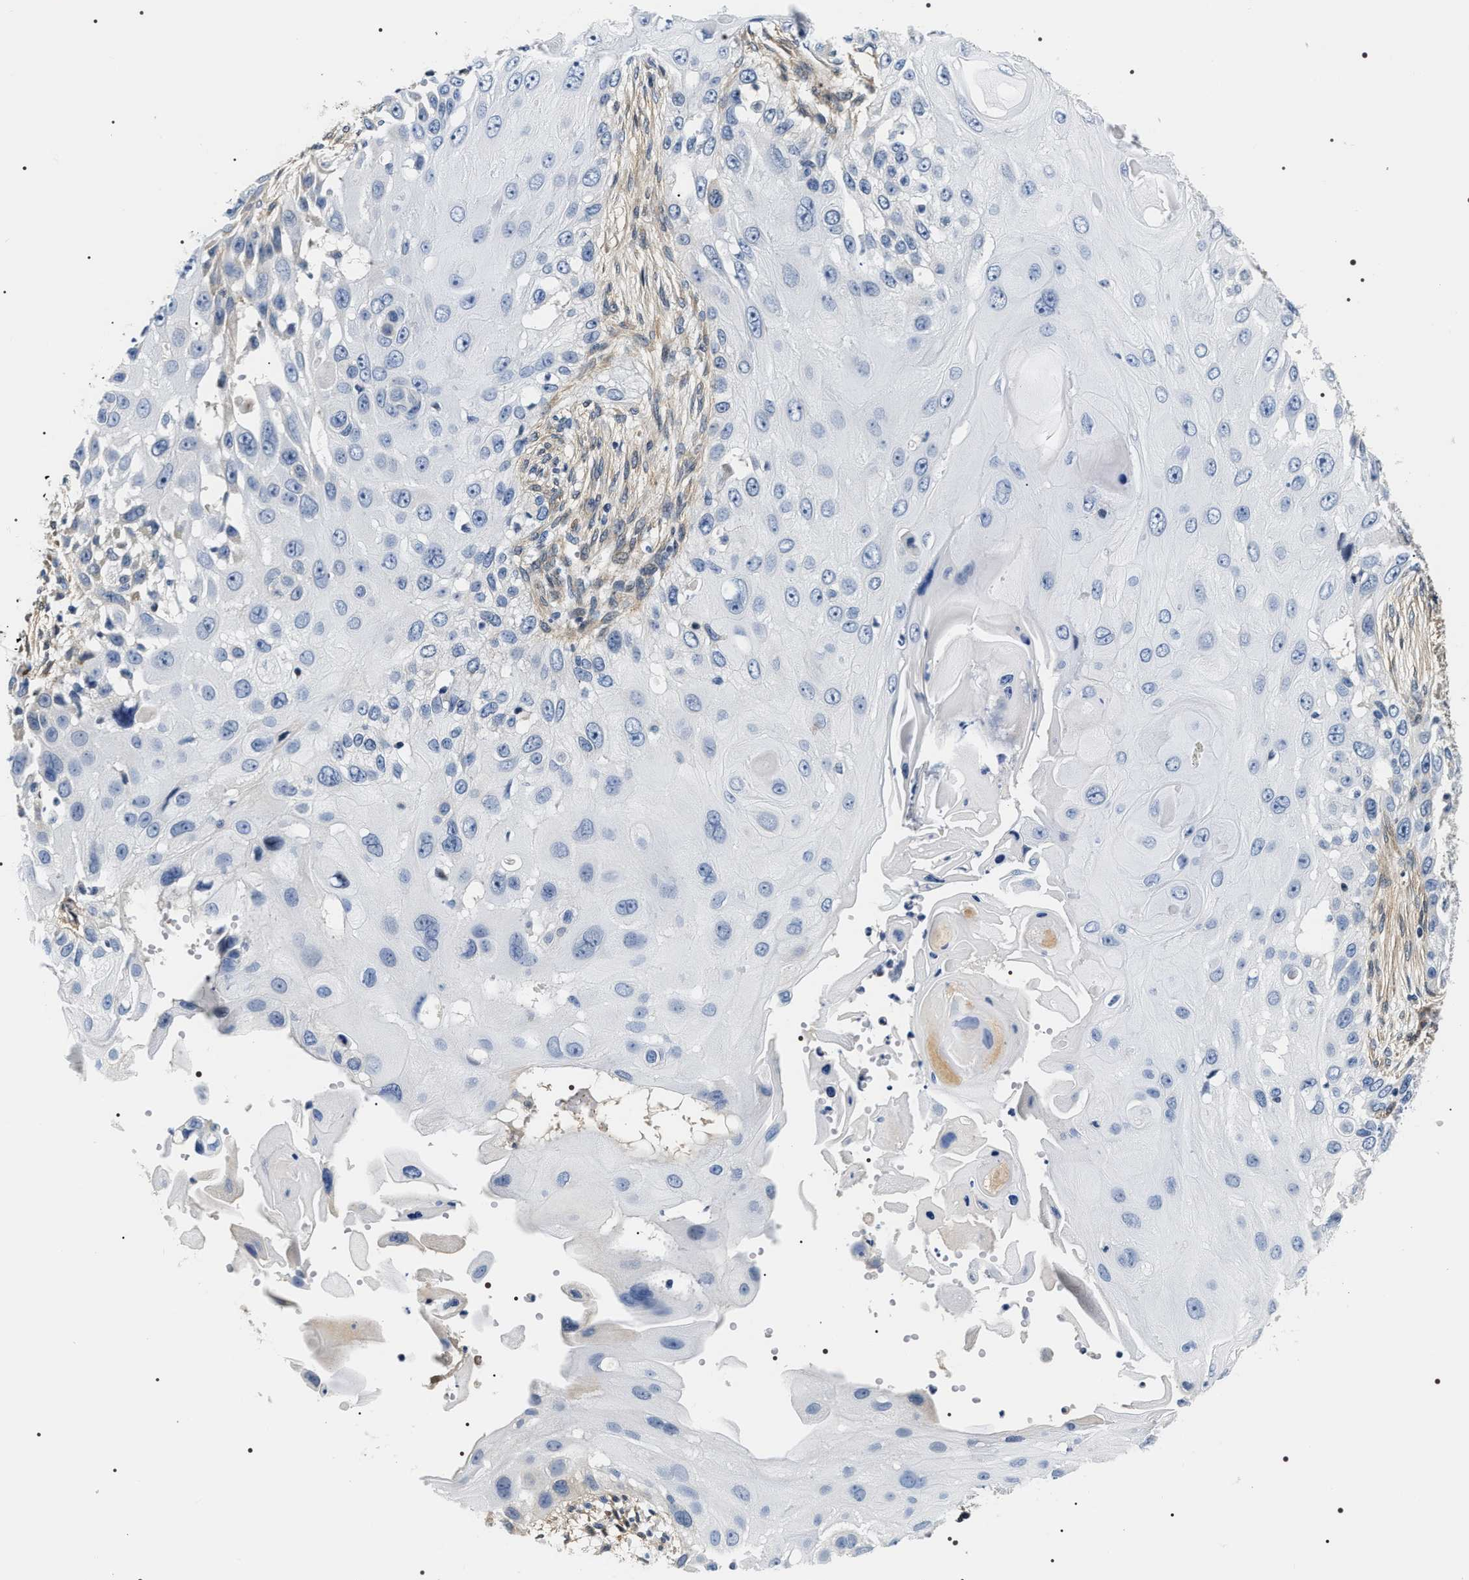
{"staining": {"intensity": "negative", "quantity": "none", "location": "none"}, "tissue": "skin cancer", "cell_type": "Tumor cells", "image_type": "cancer", "snomed": [{"axis": "morphology", "description": "Squamous cell carcinoma, NOS"}, {"axis": "topography", "description": "Skin"}], "caption": "This is an immunohistochemistry (IHC) micrograph of skin squamous cell carcinoma. There is no staining in tumor cells.", "gene": "BAG2", "patient": {"sex": "female", "age": 44}}